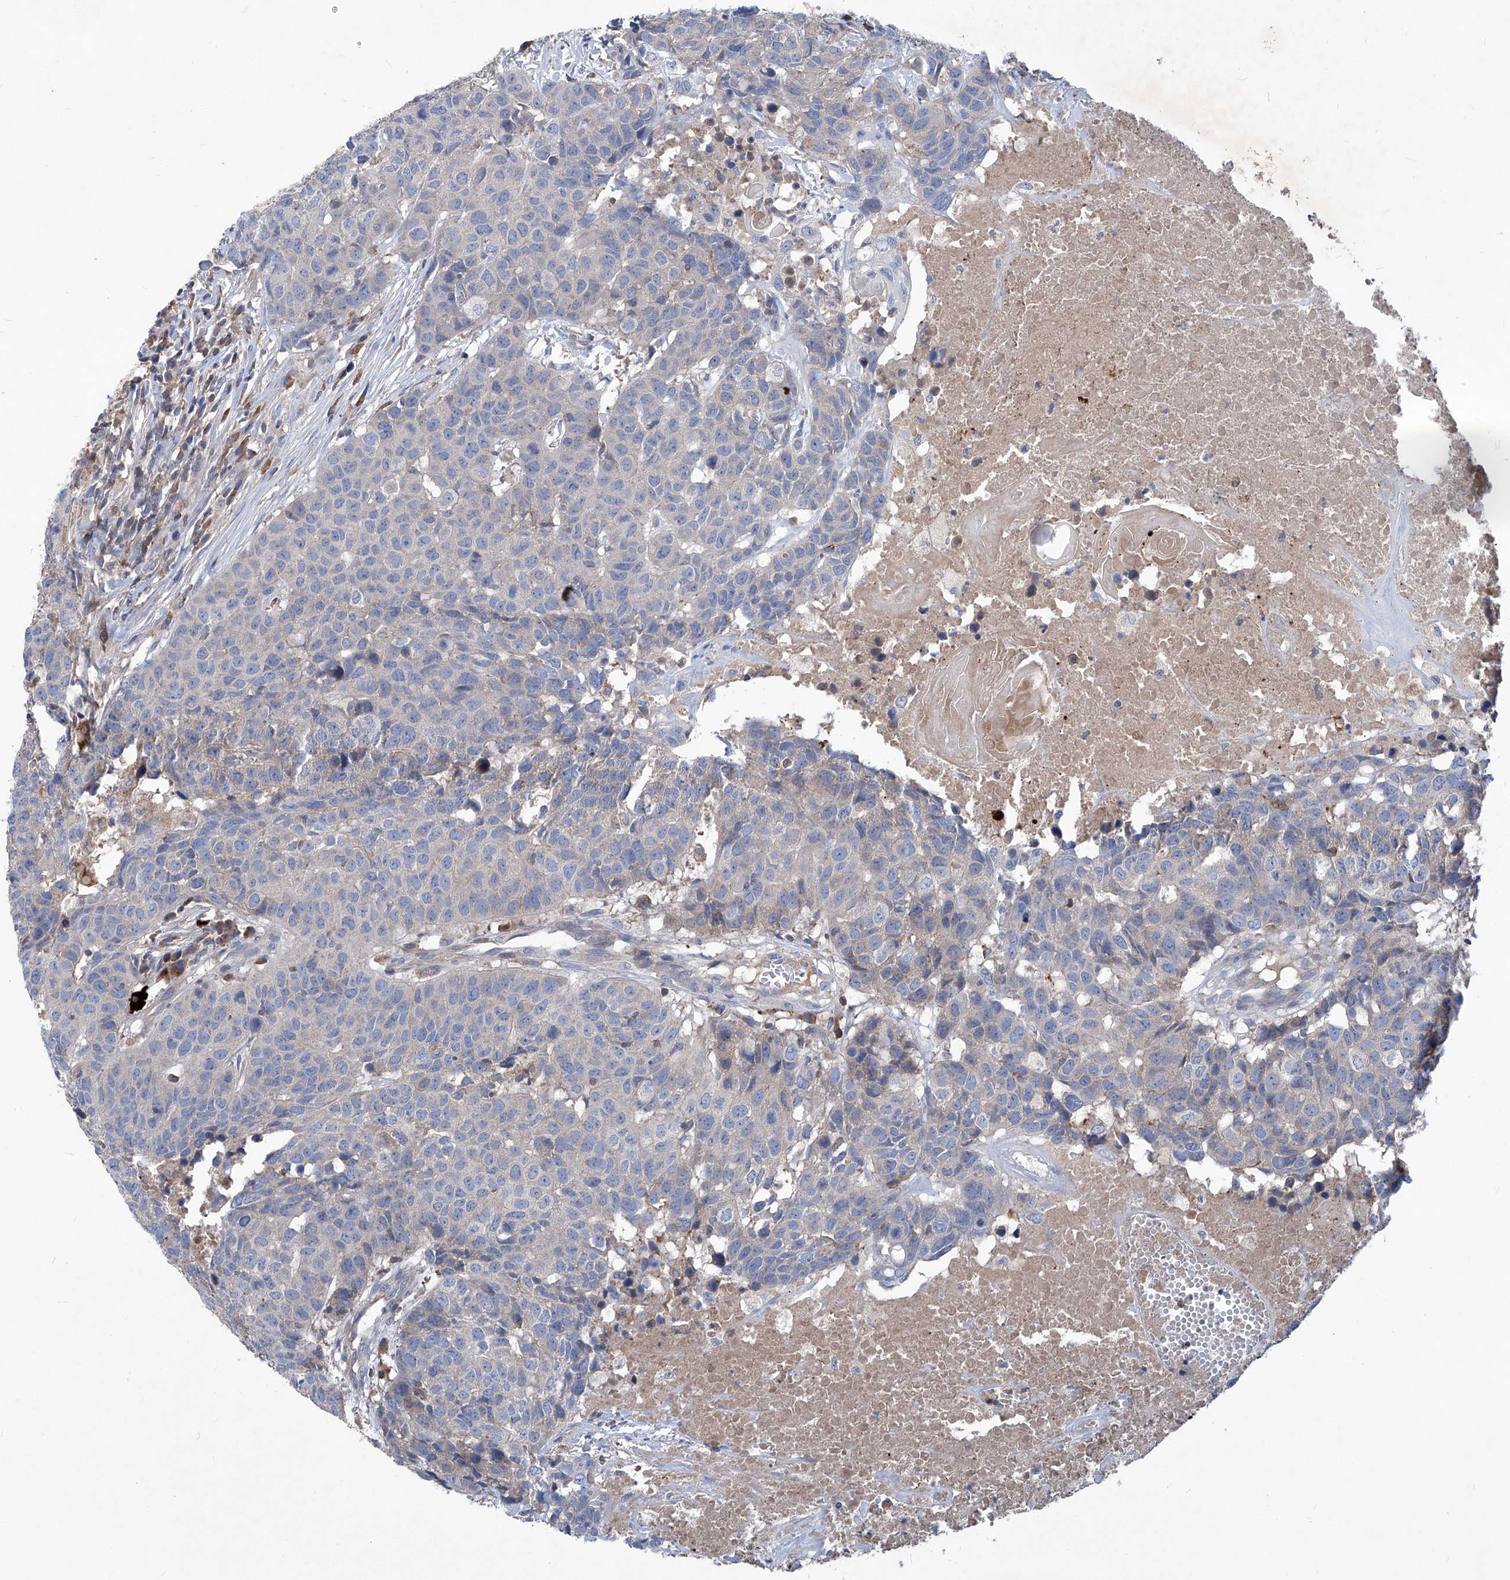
{"staining": {"intensity": "negative", "quantity": "none", "location": "none"}, "tissue": "head and neck cancer", "cell_type": "Tumor cells", "image_type": "cancer", "snomed": [{"axis": "morphology", "description": "Squamous cell carcinoma, NOS"}, {"axis": "topography", "description": "Head-Neck"}], "caption": "Protein analysis of head and neck cancer (squamous cell carcinoma) shows no significant expression in tumor cells.", "gene": "EPHA8", "patient": {"sex": "male", "age": 66}}